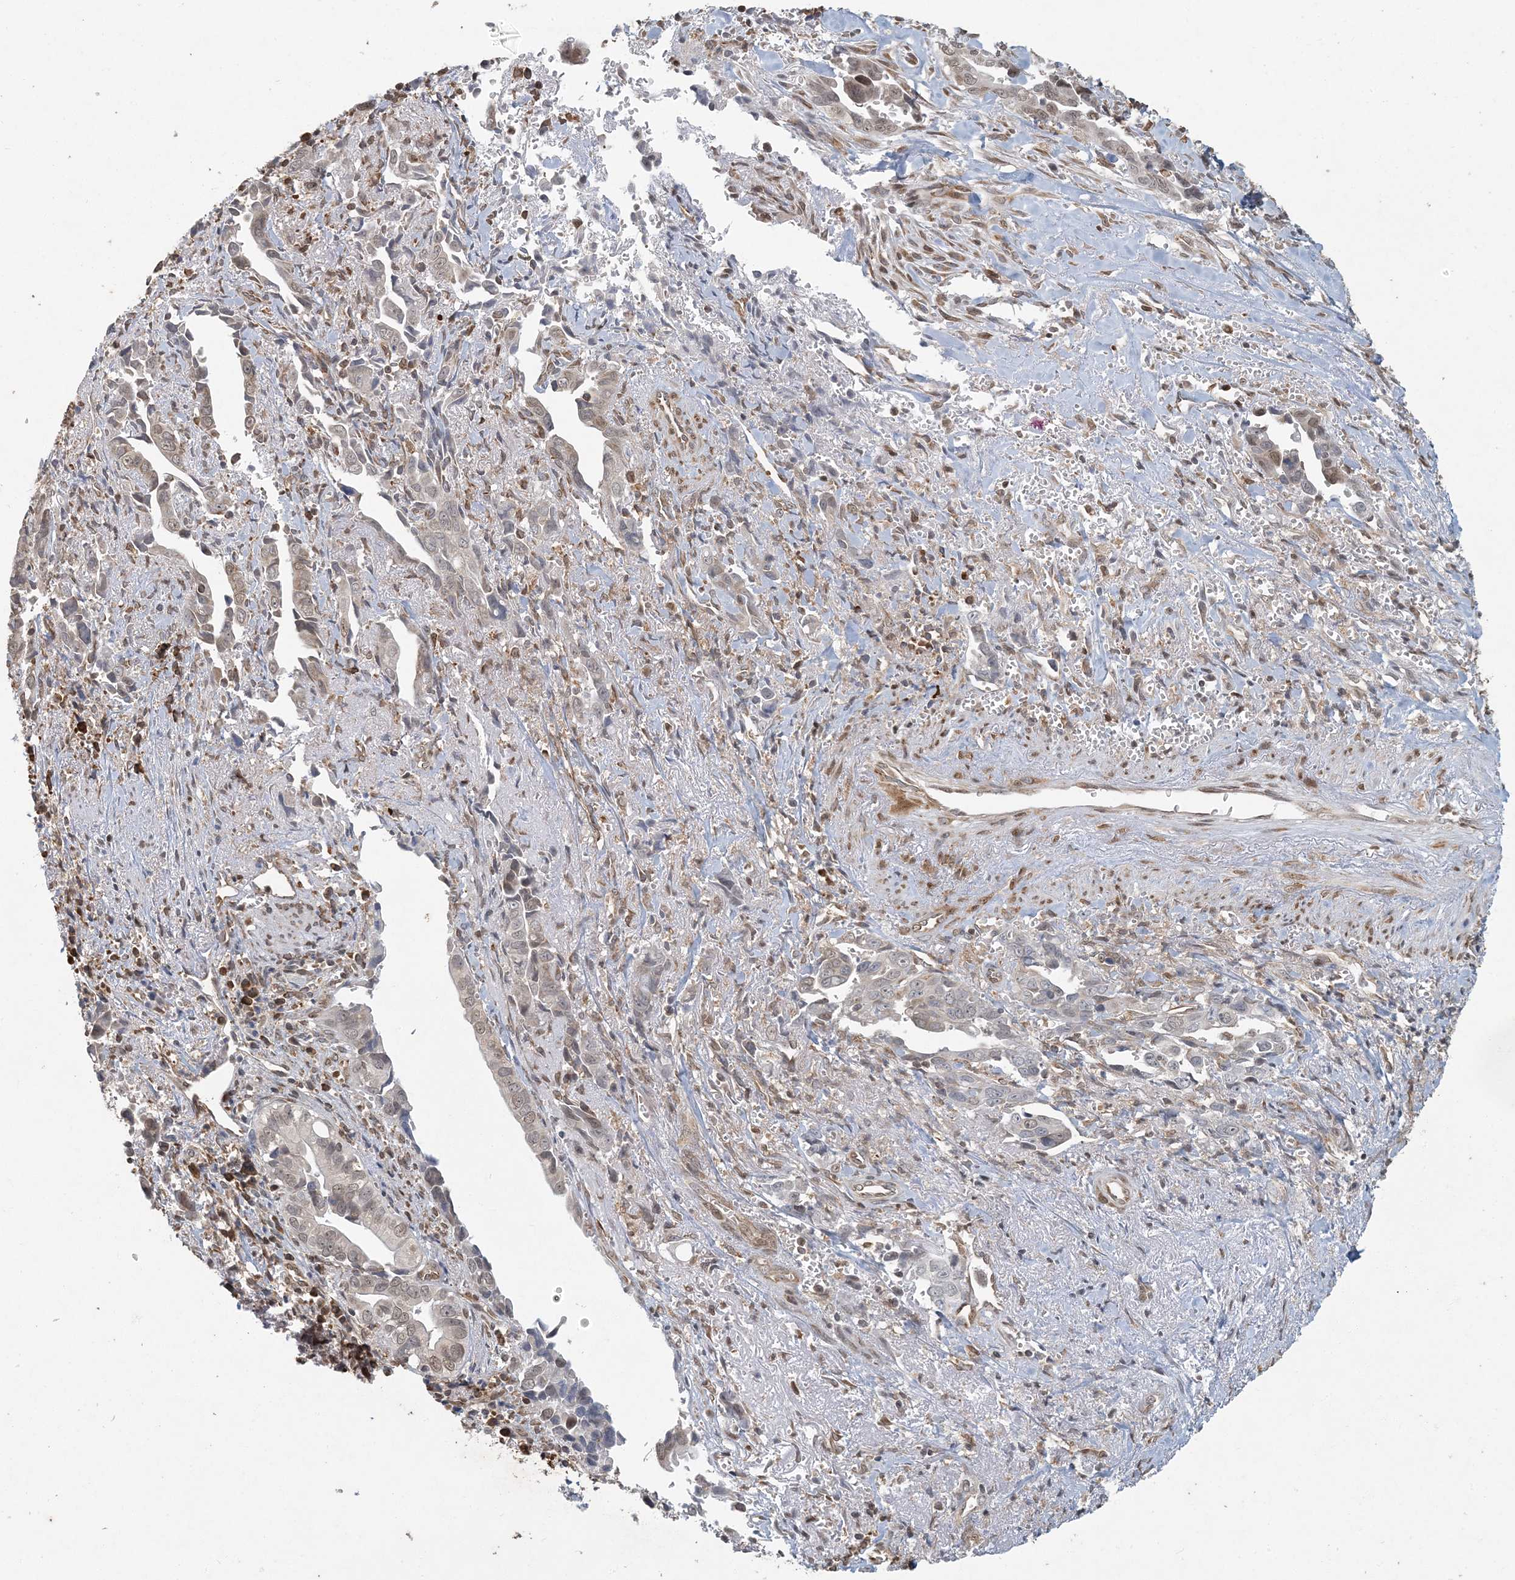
{"staining": {"intensity": "weak", "quantity": "25%-75%", "location": "nuclear"}, "tissue": "liver cancer", "cell_type": "Tumor cells", "image_type": "cancer", "snomed": [{"axis": "morphology", "description": "Cholangiocarcinoma"}, {"axis": "topography", "description": "Liver"}], "caption": "The histopathology image exhibits a brown stain indicating the presence of a protein in the nuclear of tumor cells in cholangiocarcinoma (liver).", "gene": "AK9", "patient": {"sex": "female", "age": 79}}